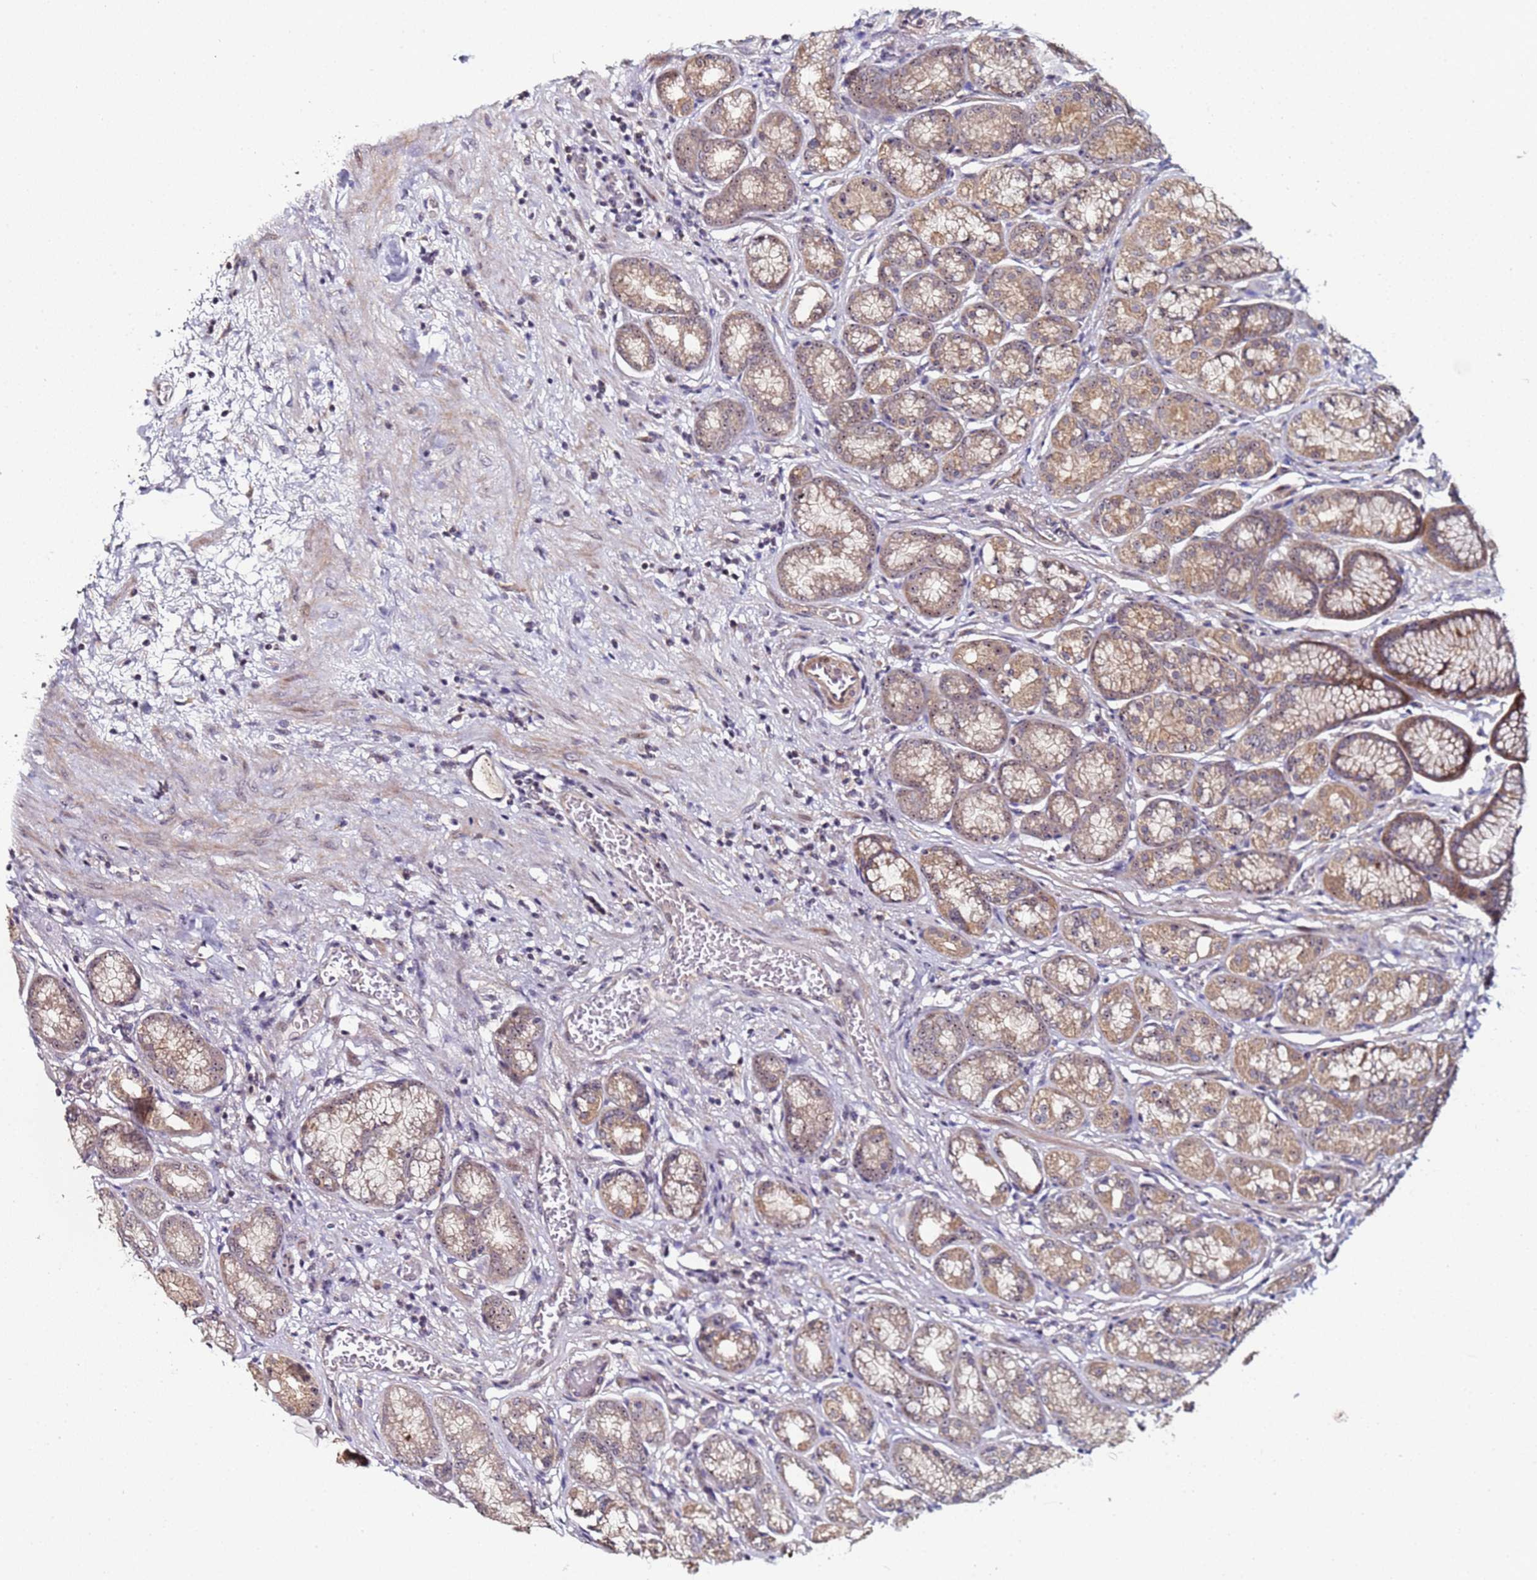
{"staining": {"intensity": "moderate", "quantity": ">75%", "location": "cytoplasmic/membranous,nuclear"}, "tissue": "stomach", "cell_type": "Glandular cells", "image_type": "normal", "snomed": [{"axis": "morphology", "description": "Normal tissue, NOS"}, {"axis": "morphology", "description": "Adenocarcinoma, NOS"}, {"axis": "morphology", "description": "Adenocarcinoma, High grade"}, {"axis": "topography", "description": "Stomach, upper"}, {"axis": "topography", "description": "Stomach"}], "caption": "The histopathology image displays staining of normal stomach, revealing moderate cytoplasmic/membranous,nuclear protein expression (brown color) within glandular cells. (Brightfield microscopy of DAB IHC at high magnification).", "gene": "KRI1", "patient": {"sex": "female", "age": 65}}